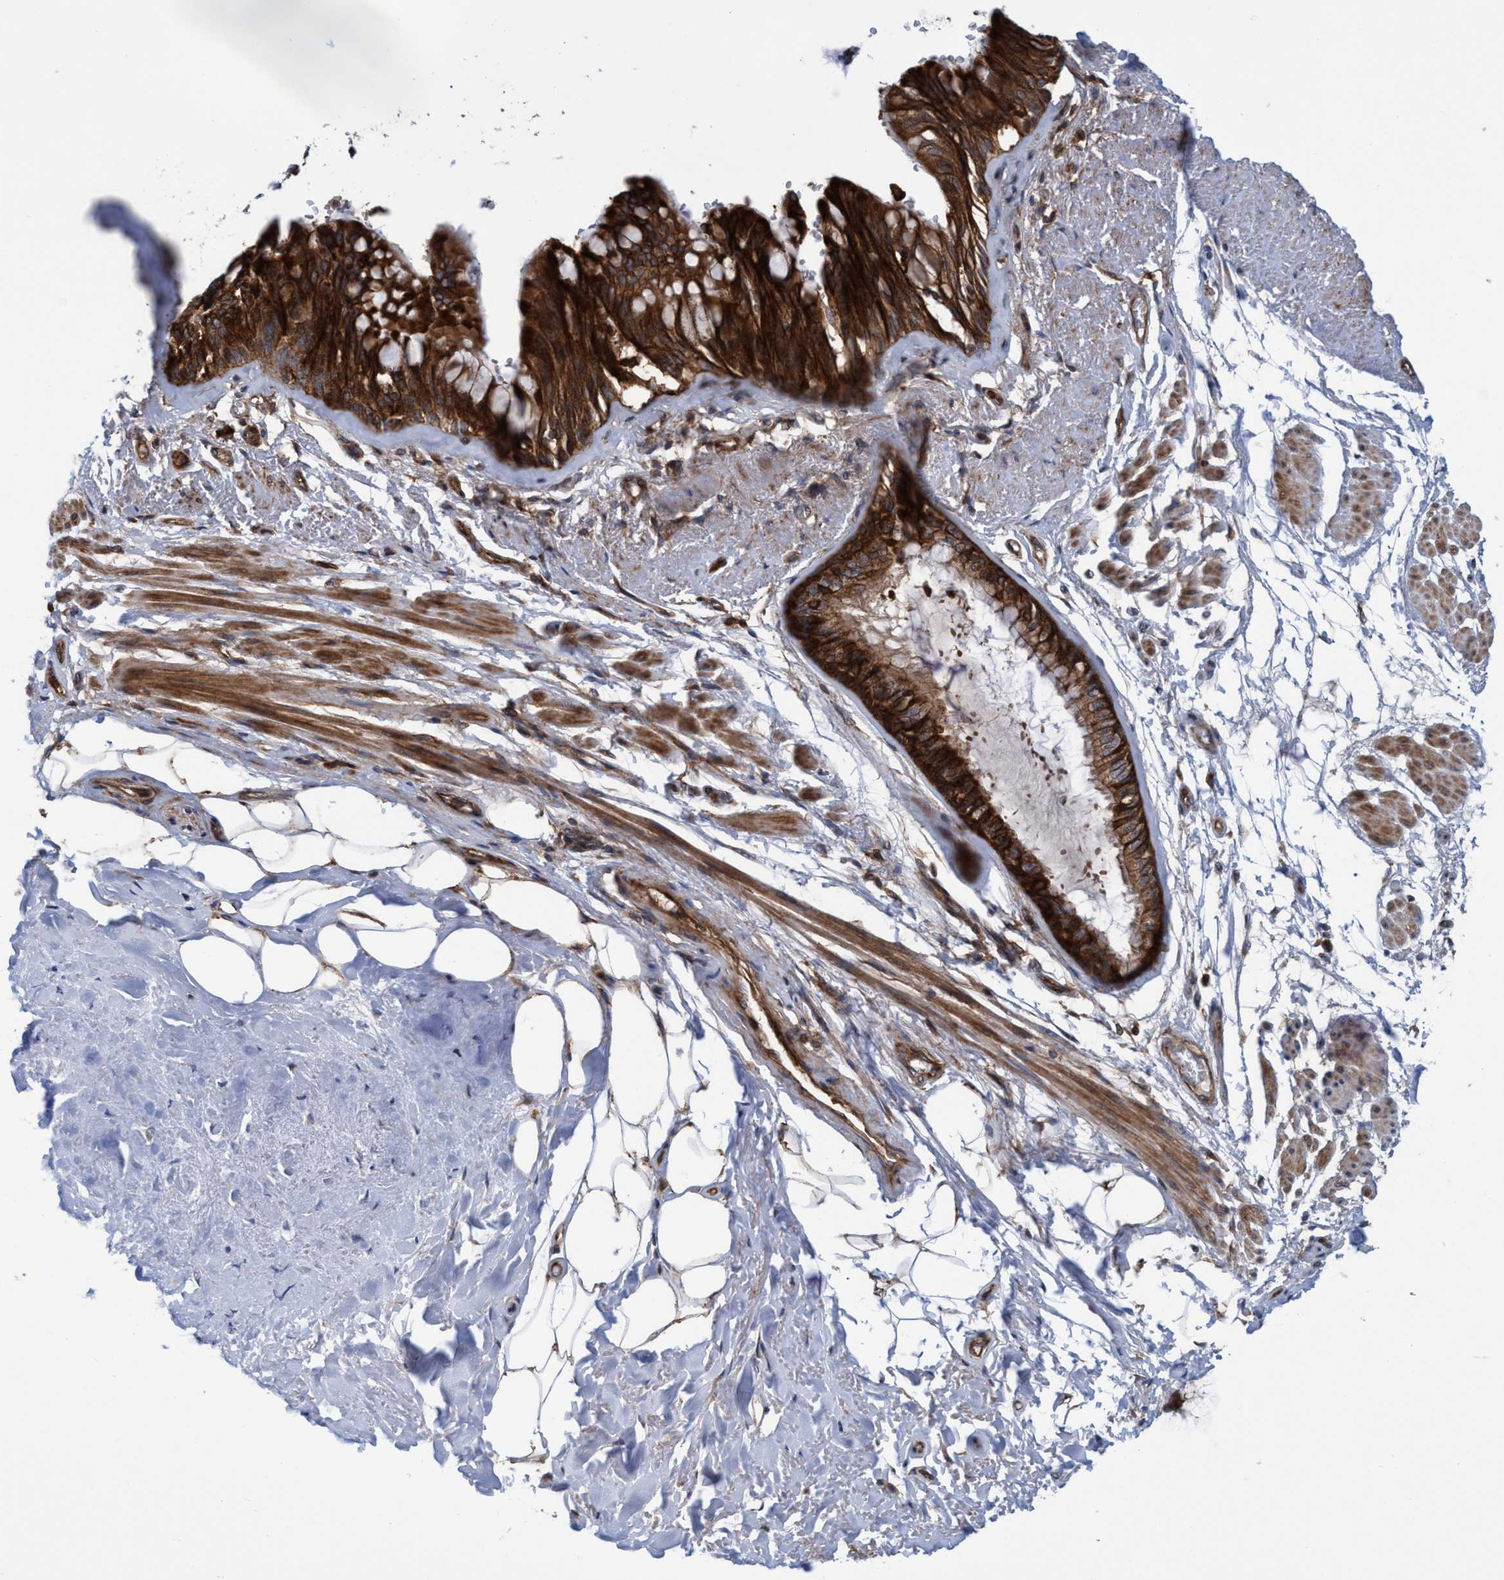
{"staining": {"intensity": "strong", "quantity": ">75%", "location": "cytoplasmic/membranous"}, "tissue": "bronchus", "cell_type": "Respiratory epithelial cells", "image_type": "normal", "snomed": [{"axis": "morphology", "description": "Normal tissue, NOS"}, {"axis": "topography", "description": "Bronchus"}], "caption": "Immunohistochemistry photomicrograph of benign bronchus: bronchus stained using IHC reveals high levels of strong protein expression localized specifically in the cytoplasmic/membranous of respiratory epithelial cells, appearing as a cytoplasmic/membranous brown color.", "gene": "SLC16A3", "patient": {"sex": "male", "age": 66}}